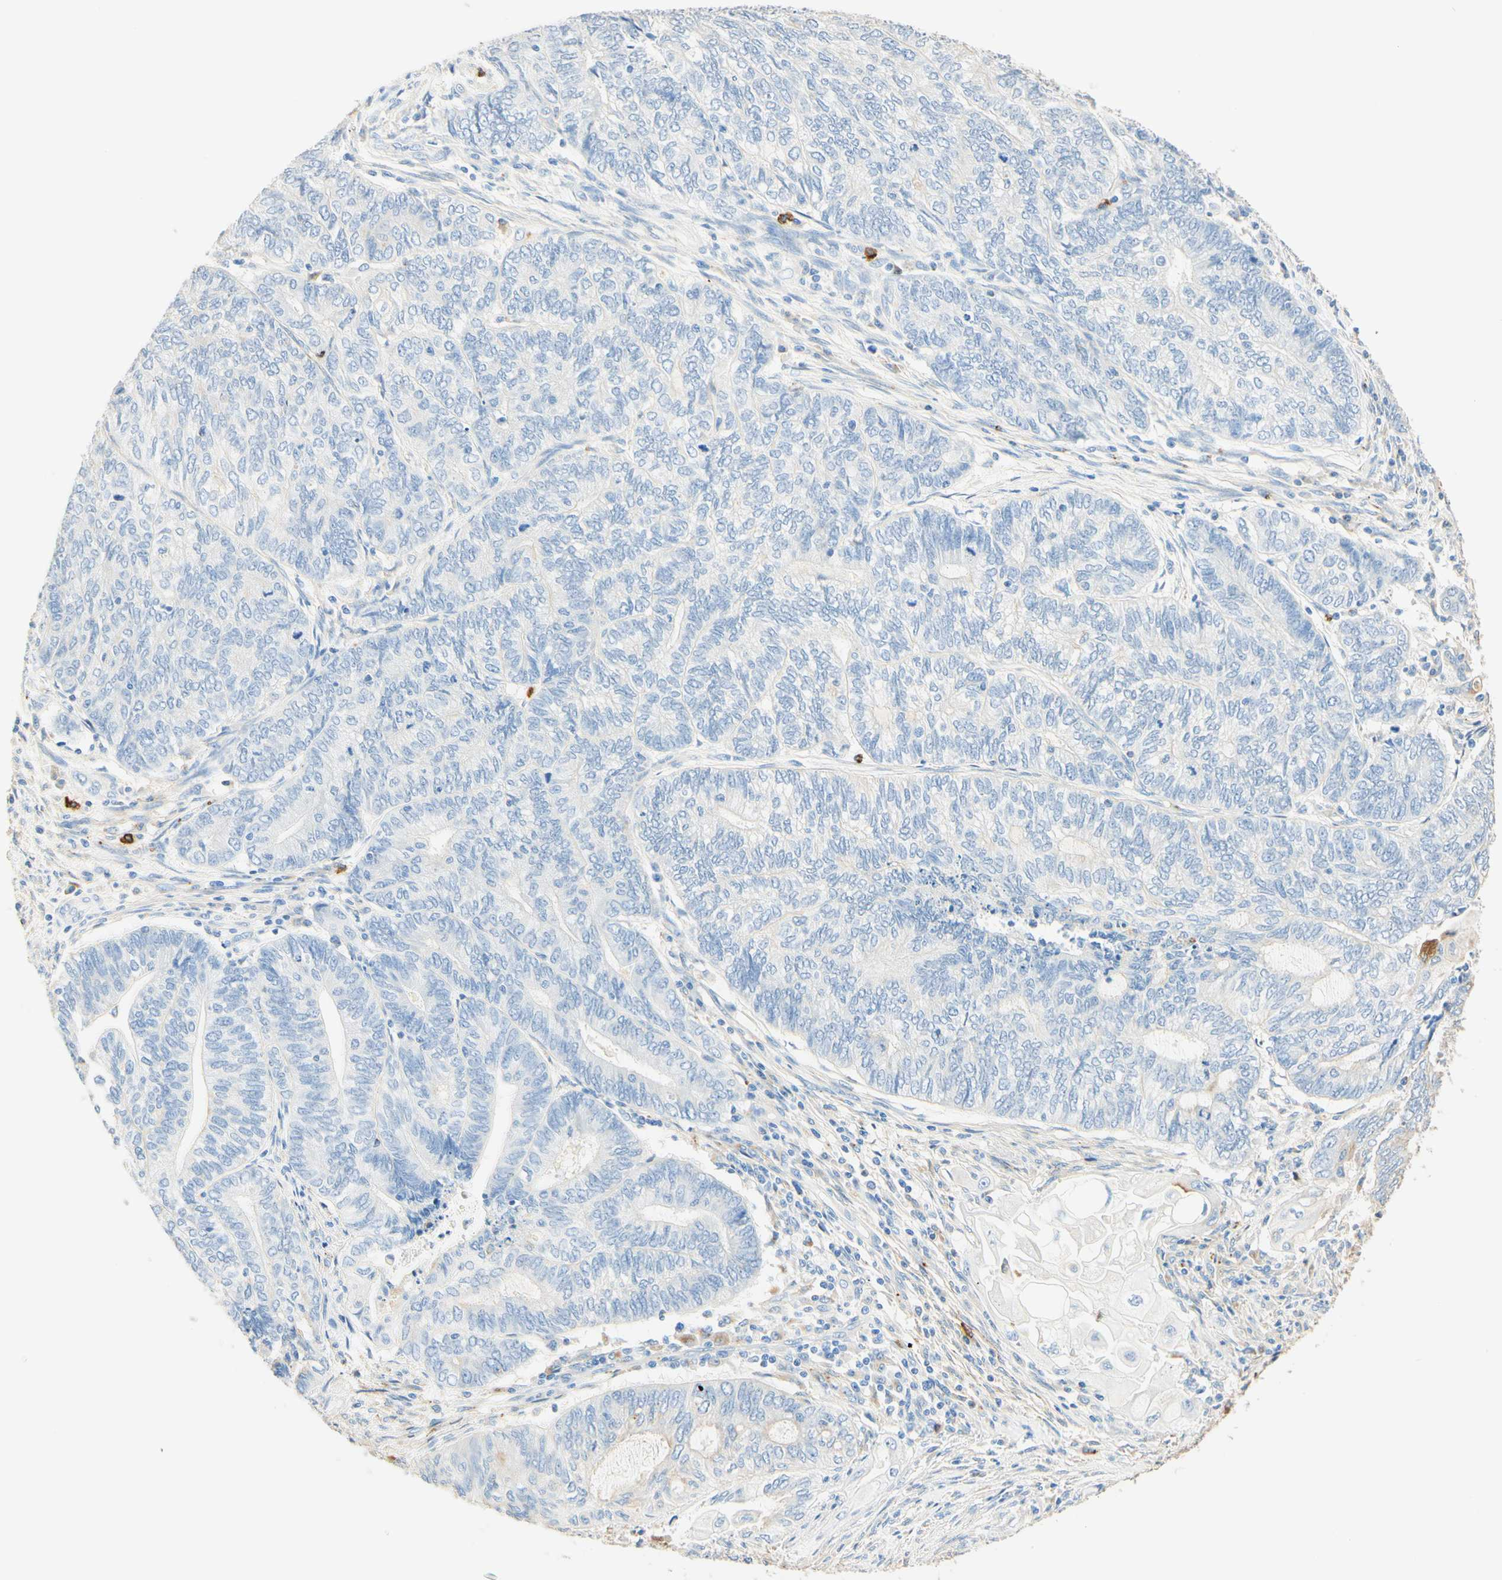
{"staining": {"intensity": "negative", "quantity": "none", "location": "none"}, "tissue": "endometrial cancer", "cell_type": "Tumor cells", "image_type": "cancer", "snomed": [{"axis": "morphology", "description": "Adenocarcinoma, NOS"}, {"axis": "topography", "description": "Uterus"}, {"axis": "topography", "description": "Endometrium"}], "caption": "DAB immunohistochemical staining of human endometrial cancer demonstrates no significant positivity in tumor cells.", "gene": "CD63", "patient": {"sex": "female", "age": 70}}